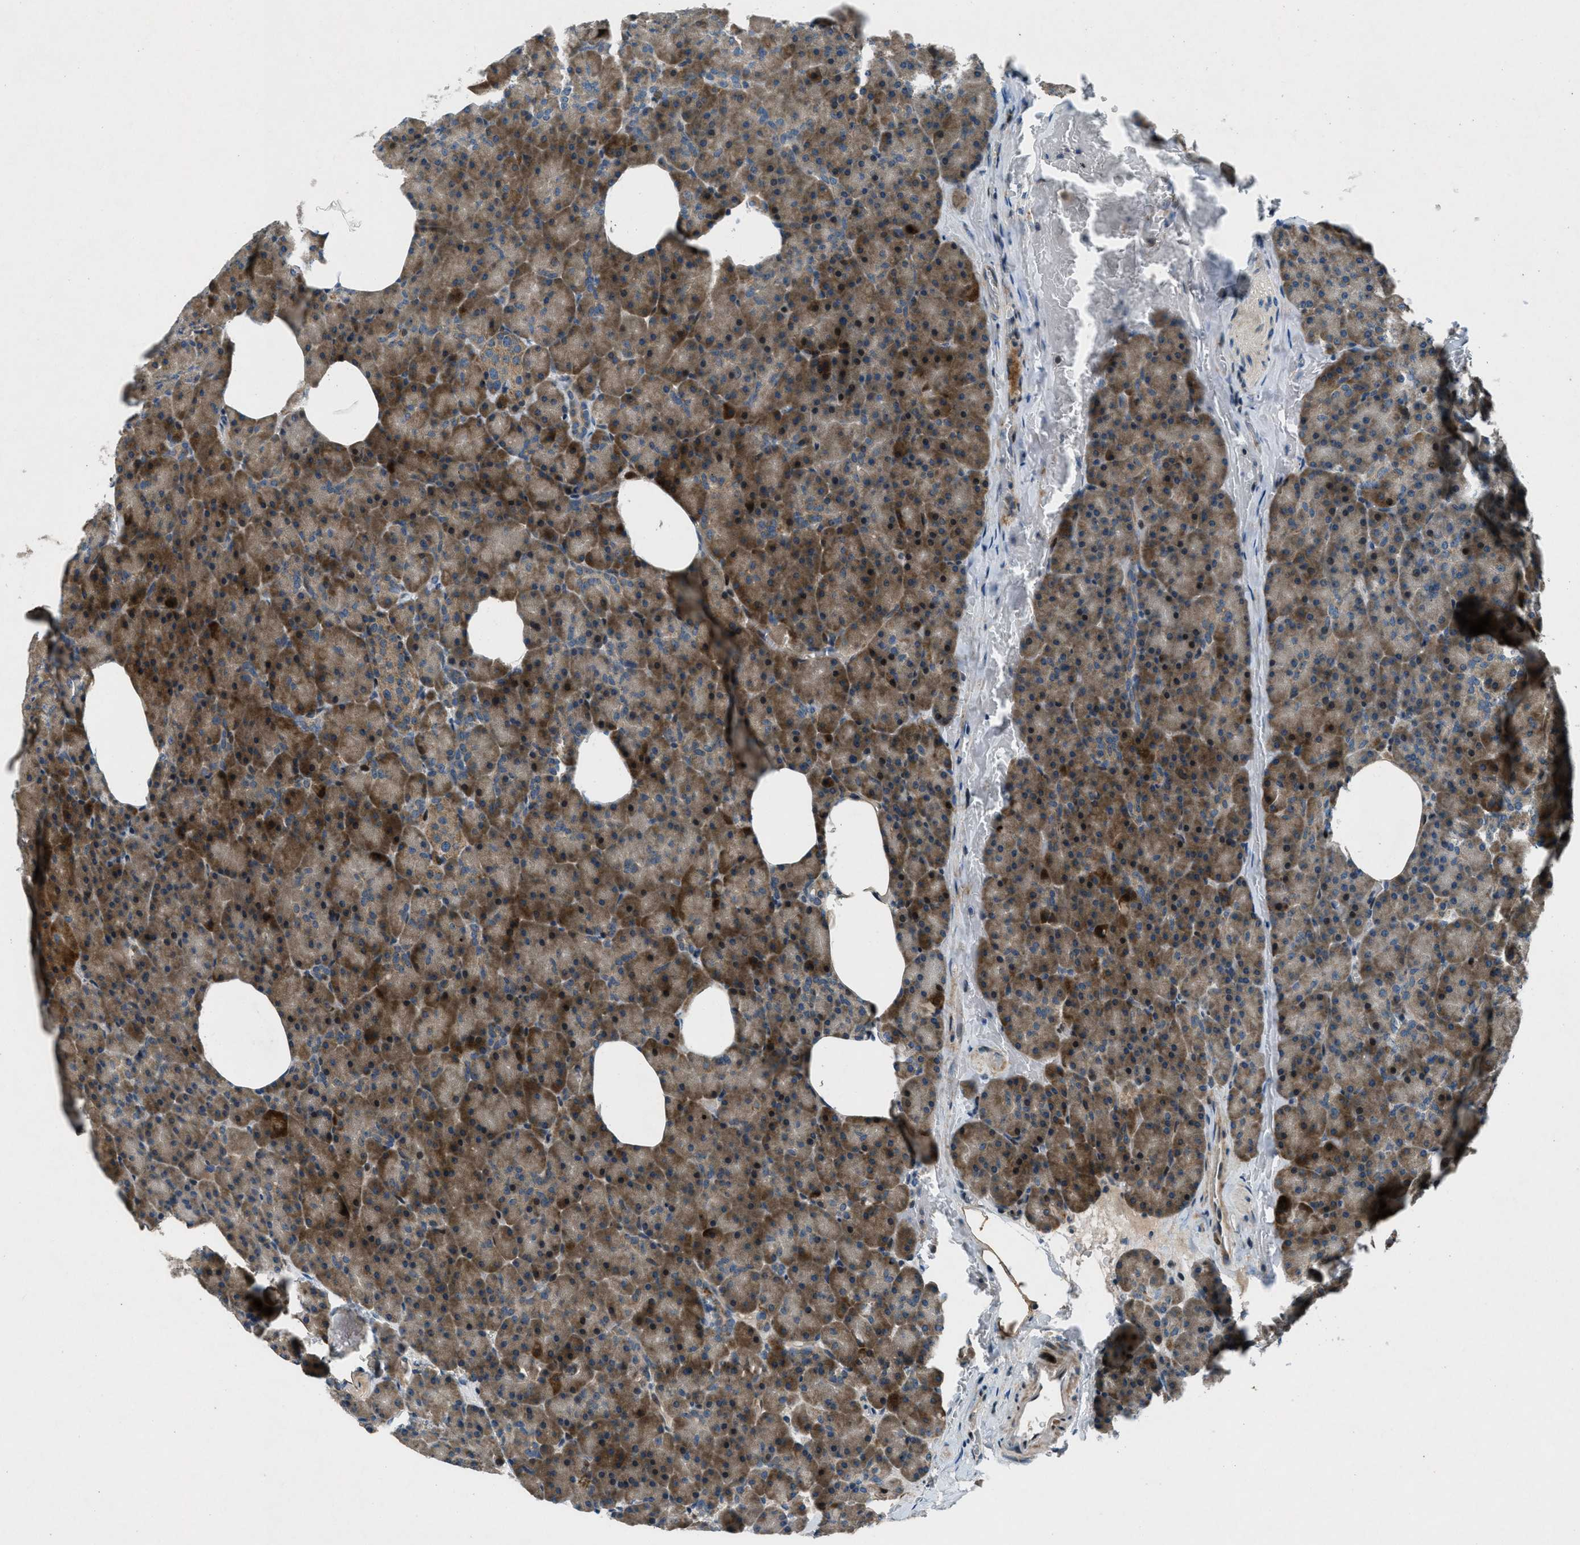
{"staining": {"intensity": "moderate", "quantity": ">75%", "location": "cytoplasmic/membranous"}, "tissue": "pancreas", "cell_type": "Exocrine glandular cells", "image_type": "normal", "snomed": [{"axis": "morphology", "description": "Normal tissue, NOS"}, {"axis": "topography", "description": "Pancreas"}], "caption": "Immunohistochemistry (IHC) staining of normal pancreas, which exhibits medium levels of moderate cytoplasmic/membranous expression in about >75% of exocrine glandular cells indicating moderate cytoplasmic/membranous protein positivity. The staining was performed using DAB (brown) for protein detection and nuclei were counterstained in hematoxylin (blue).", "gene": "CLEC2D", "patient": {"sex": "female", "age": 35}}